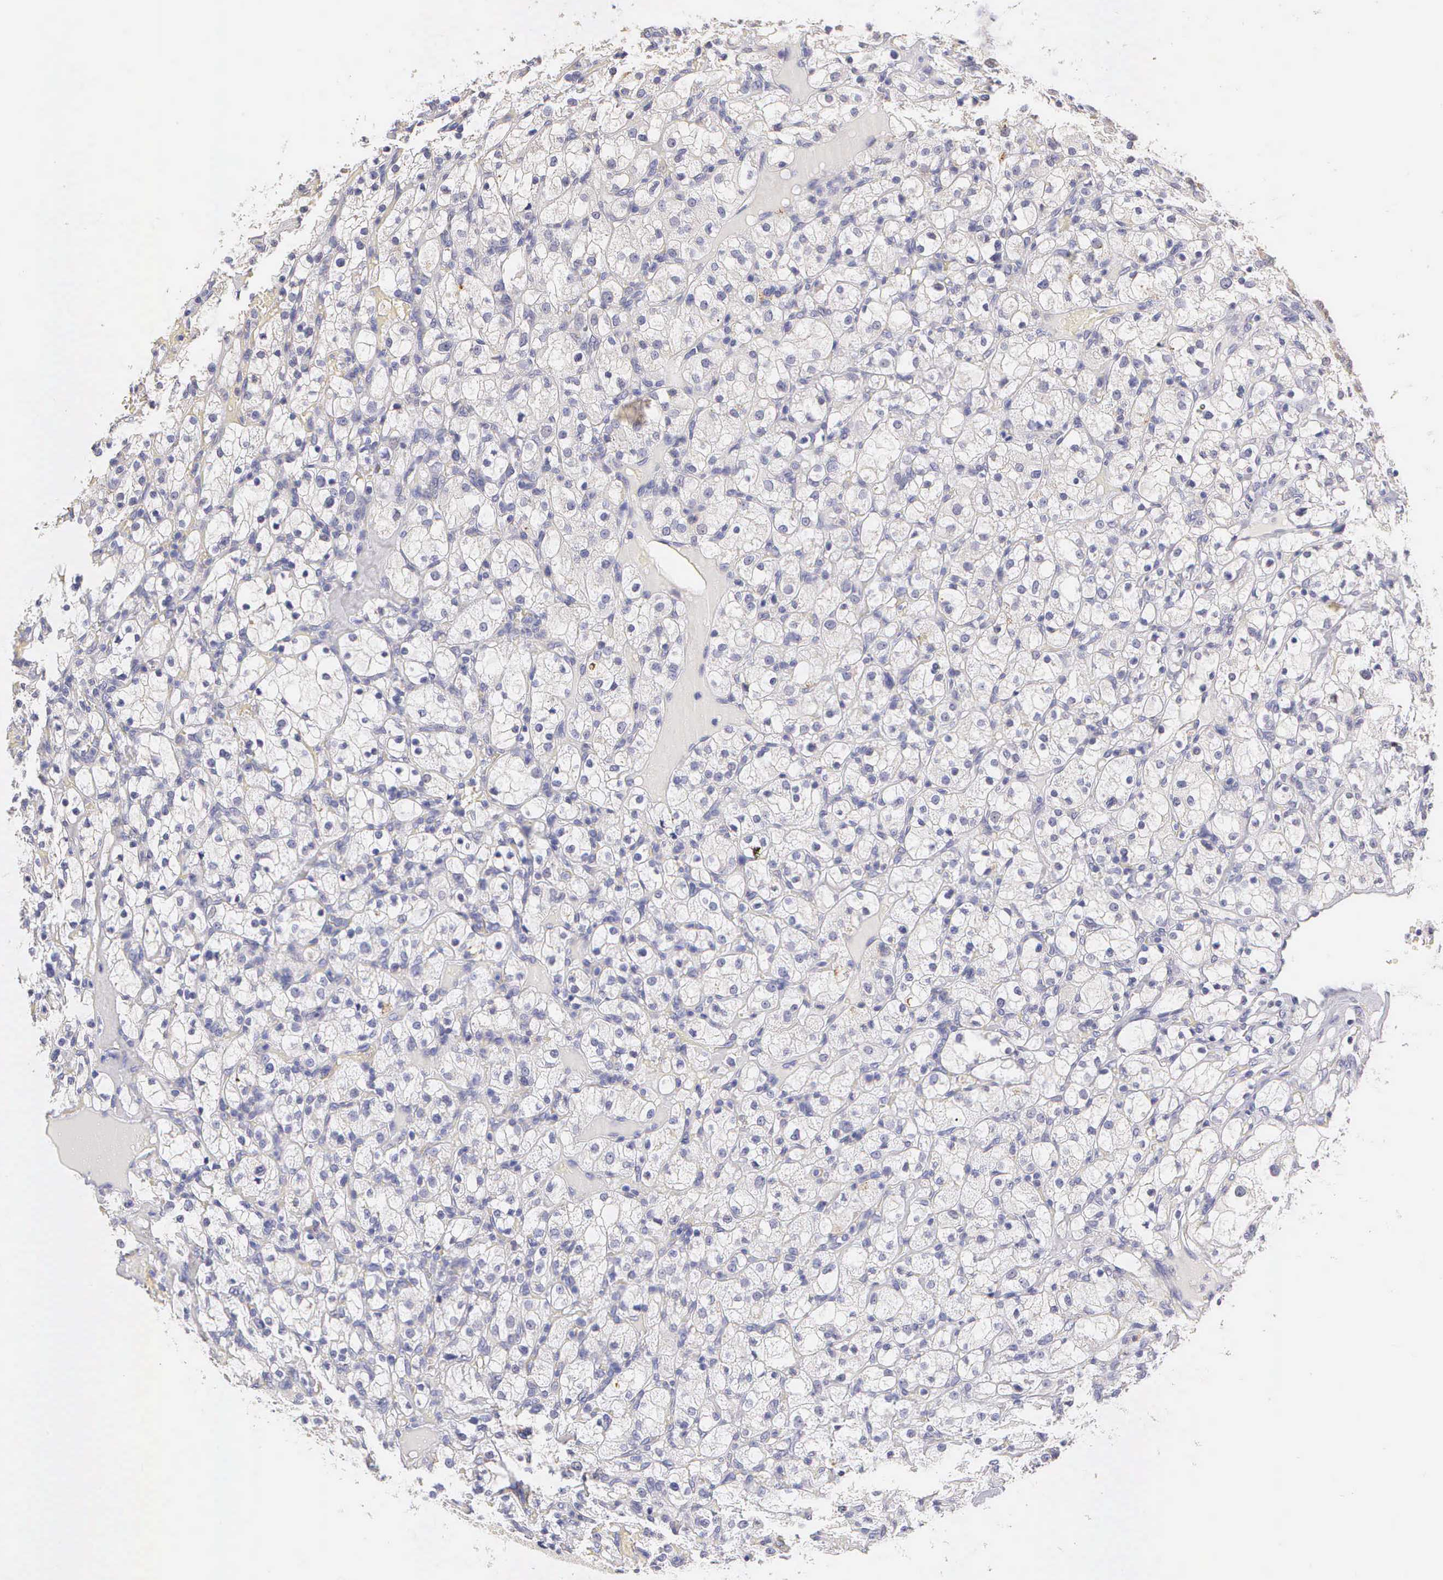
{"staining": {"intensity": "negative", "quantity": "none", "location": "none"}, "tissue": "renal cancer", "cell_type": "Tumor cells", "image_type": "cancer", "snomed": [{"axis": "morphology", "description": "Adenocarcinoma, NOS"}, {"axis": "topography", "description": "Kidney"}], "caption": "Tumor cells show no significant protein expression in adenocarcinoma (renal).", "gene": "ESR1", "patient": {"sex": "female", "age": 83}}